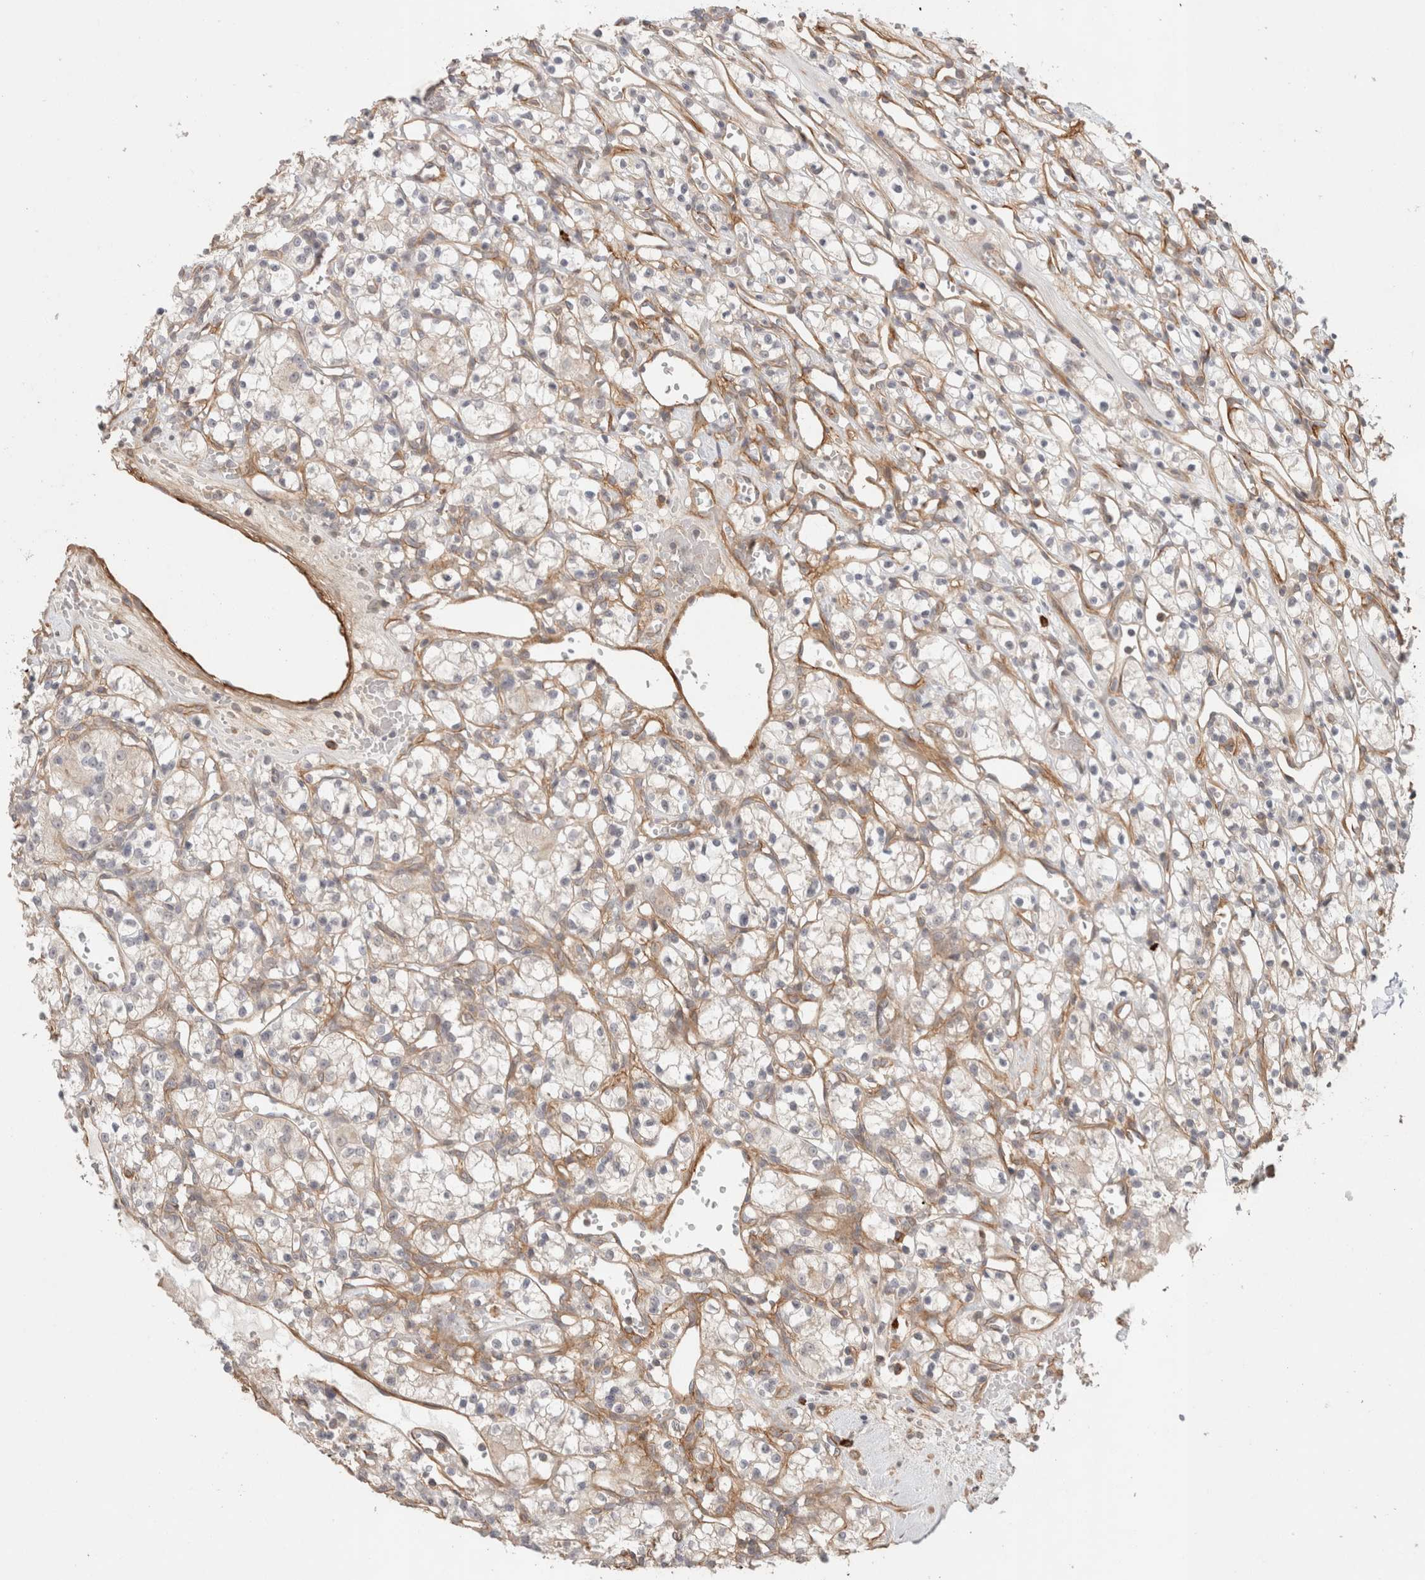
{"staining": {"intensity": "negative", "quantity": "none", "location": "none"}, "tissue": "renal cancer", "cell_type": "Tumor cells", "image_type": "cancer", "snomed": [{"axis": "morphology", "description": "Adenocarcinoma, NOS"}, {"axis": "topography", "description": "Kidney"}], "caption": "DAB (3,3'-diaminobenzidine) immunohistochemical staining of adenocarcinoma (renal) demonstrates no significant staining in tumor cells.", "gene": "HSPG2", "patient": {"sex": "female", "age": 59}}